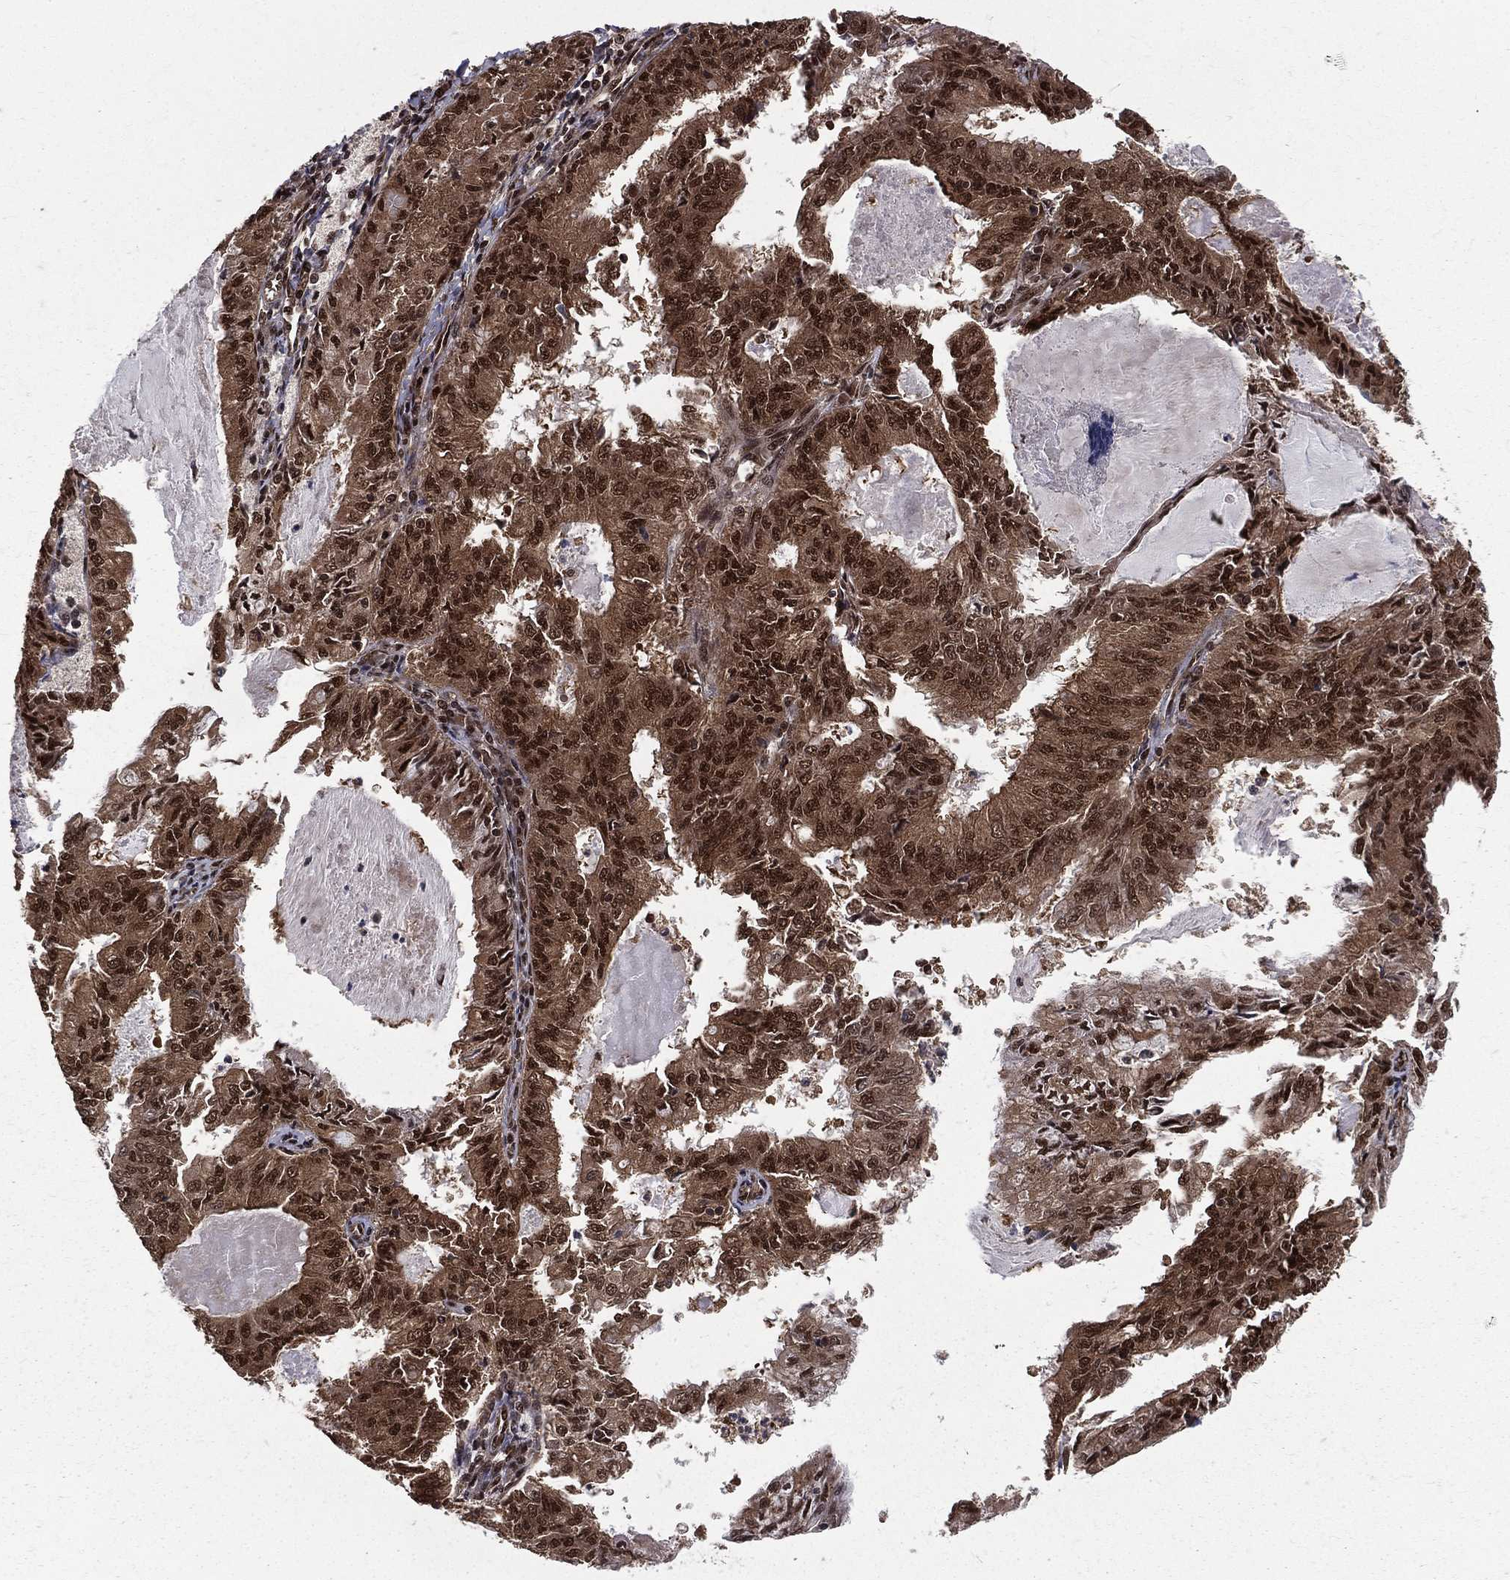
{"staining": {"intensity": "moderate", "quantity": ">75%", "location": "cytoplasmic/membranous,nuclear"}, "tissue": "endometrial cancer", "cell_type": "Tumor cells", "image_type": "cancer", "snomed": [{"axis": "morphology", "description": "Adenocarcinoma, NOS"}, {"axis": "topography", "description": "Endometrium"}], "caption": "Immunohistochemistry image of neoplastic tissue: endometrial cancer (adenocarcinoma) stained using immunohistochemistry displays medium levels of moderate protein expression localized specifically in the cytoplasmic/membranous and nuclear of tumor cells, appearing as a cytoplasmic/membranous and nuclear brown color.", "gene": "COPS4", "patient": {"sex": "female", "age": 57}}